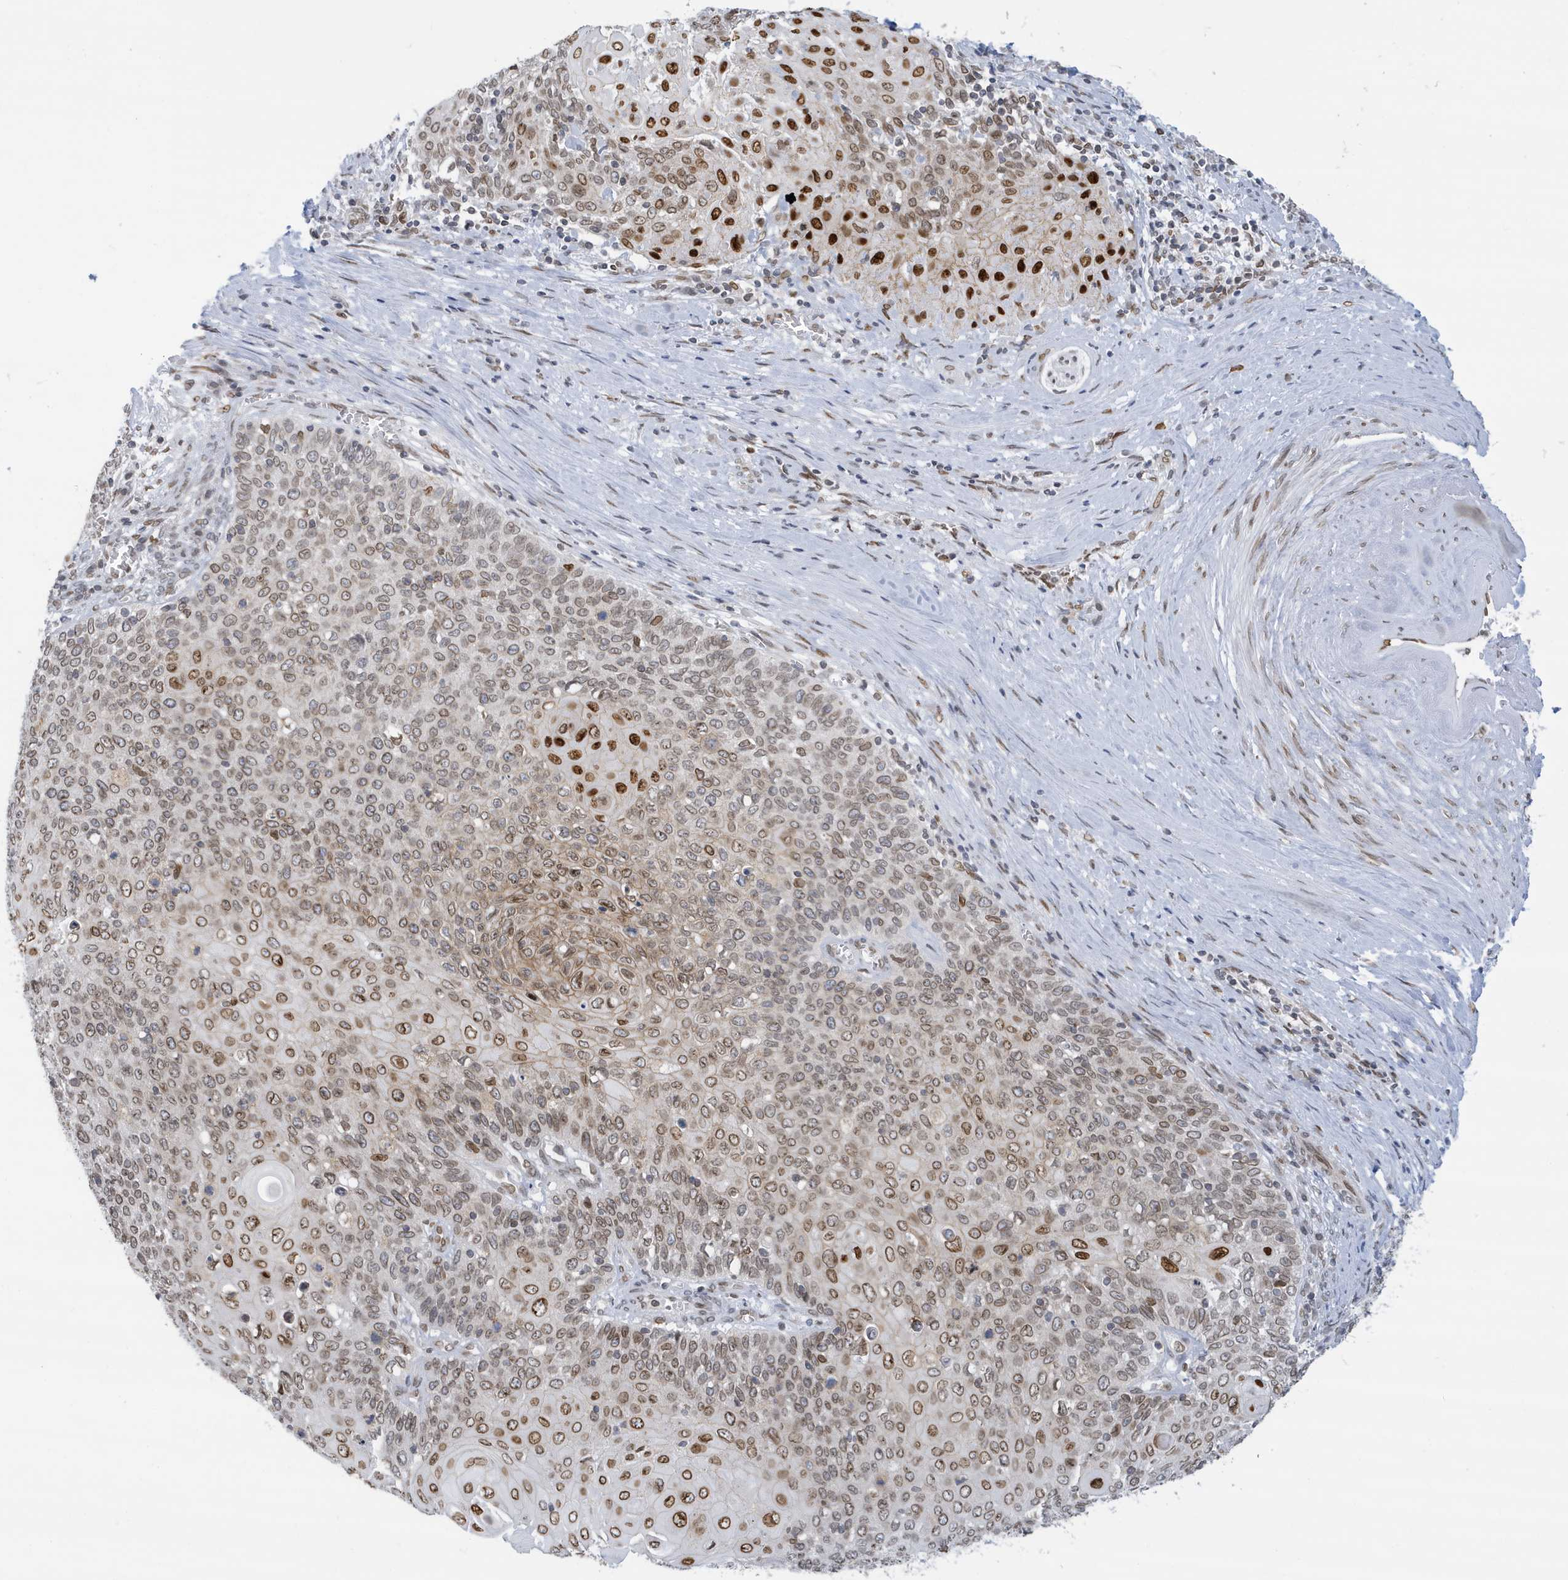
{"staining": {"intensity": "strong", "quantity": "25%-75%", "location": "cytoplasmic/membranous,nuclear"}, "tissue": "cervical cancer", "cell_type": "Tumor cells", "image_type": "cancer", "snomed": [{"axis": "morphology", "description": "Squamous cell carcinoma, NOS"}, {"axis": "topography", "description": "Cervix"}], "caption": "Immunohistochemical staining of human cervical cancer demonstrates high levels of strong cytoplasmic/membranous and nuclear protein expression in approximately 25%-75% of tumor cells.", "gene": "PCYT1A", "patient": {"sex": "female", "age": 39}}